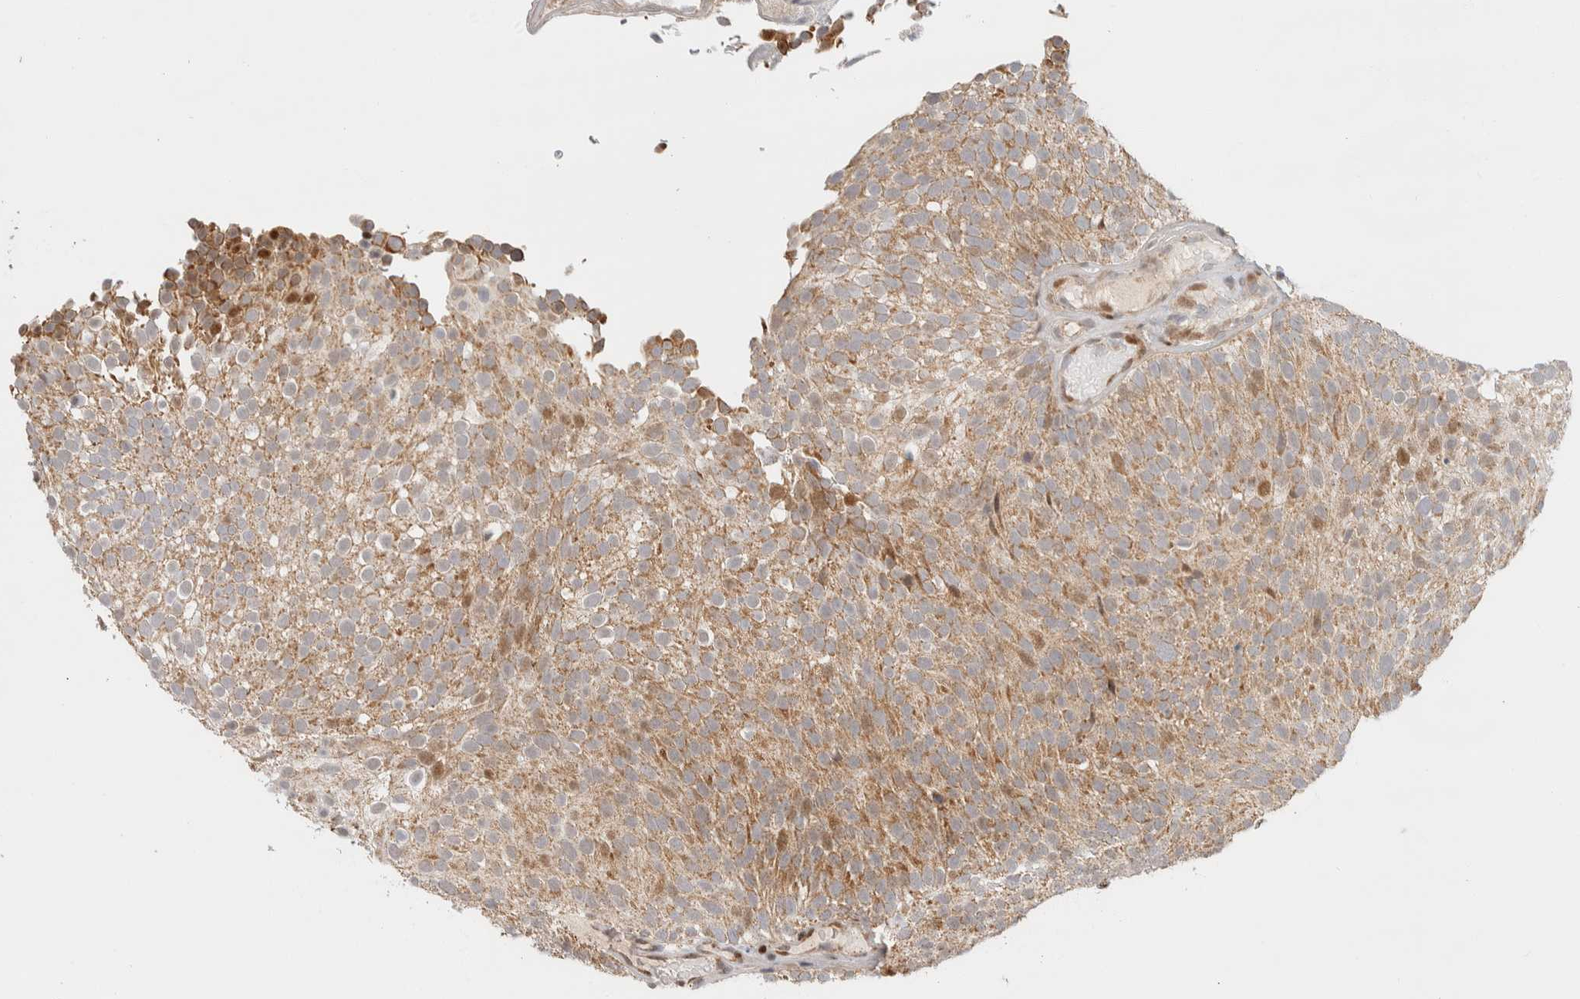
{"staining": {"intensity": "moderate", "quantity": ">75%", "location": "cytoplasmic/membranous"}, "tissue": "urothelial cancer", "cell_type": "Tumor cells", "image_type": "cancer", "snomed": [{"axis": "morphology", "description": "Urothelial carcinoma, Low grade"}, {"axis": "topography", "description": "Urinary bladder"}], "caption": "A micrograph of human urothelial carcinoma (low-grade) stained for a protein displays moderate cytoplasmic/membranous brown staining in tumor cells.", "gene": "TSPAN32", "patient": {"sex": "male", "age": 78}}